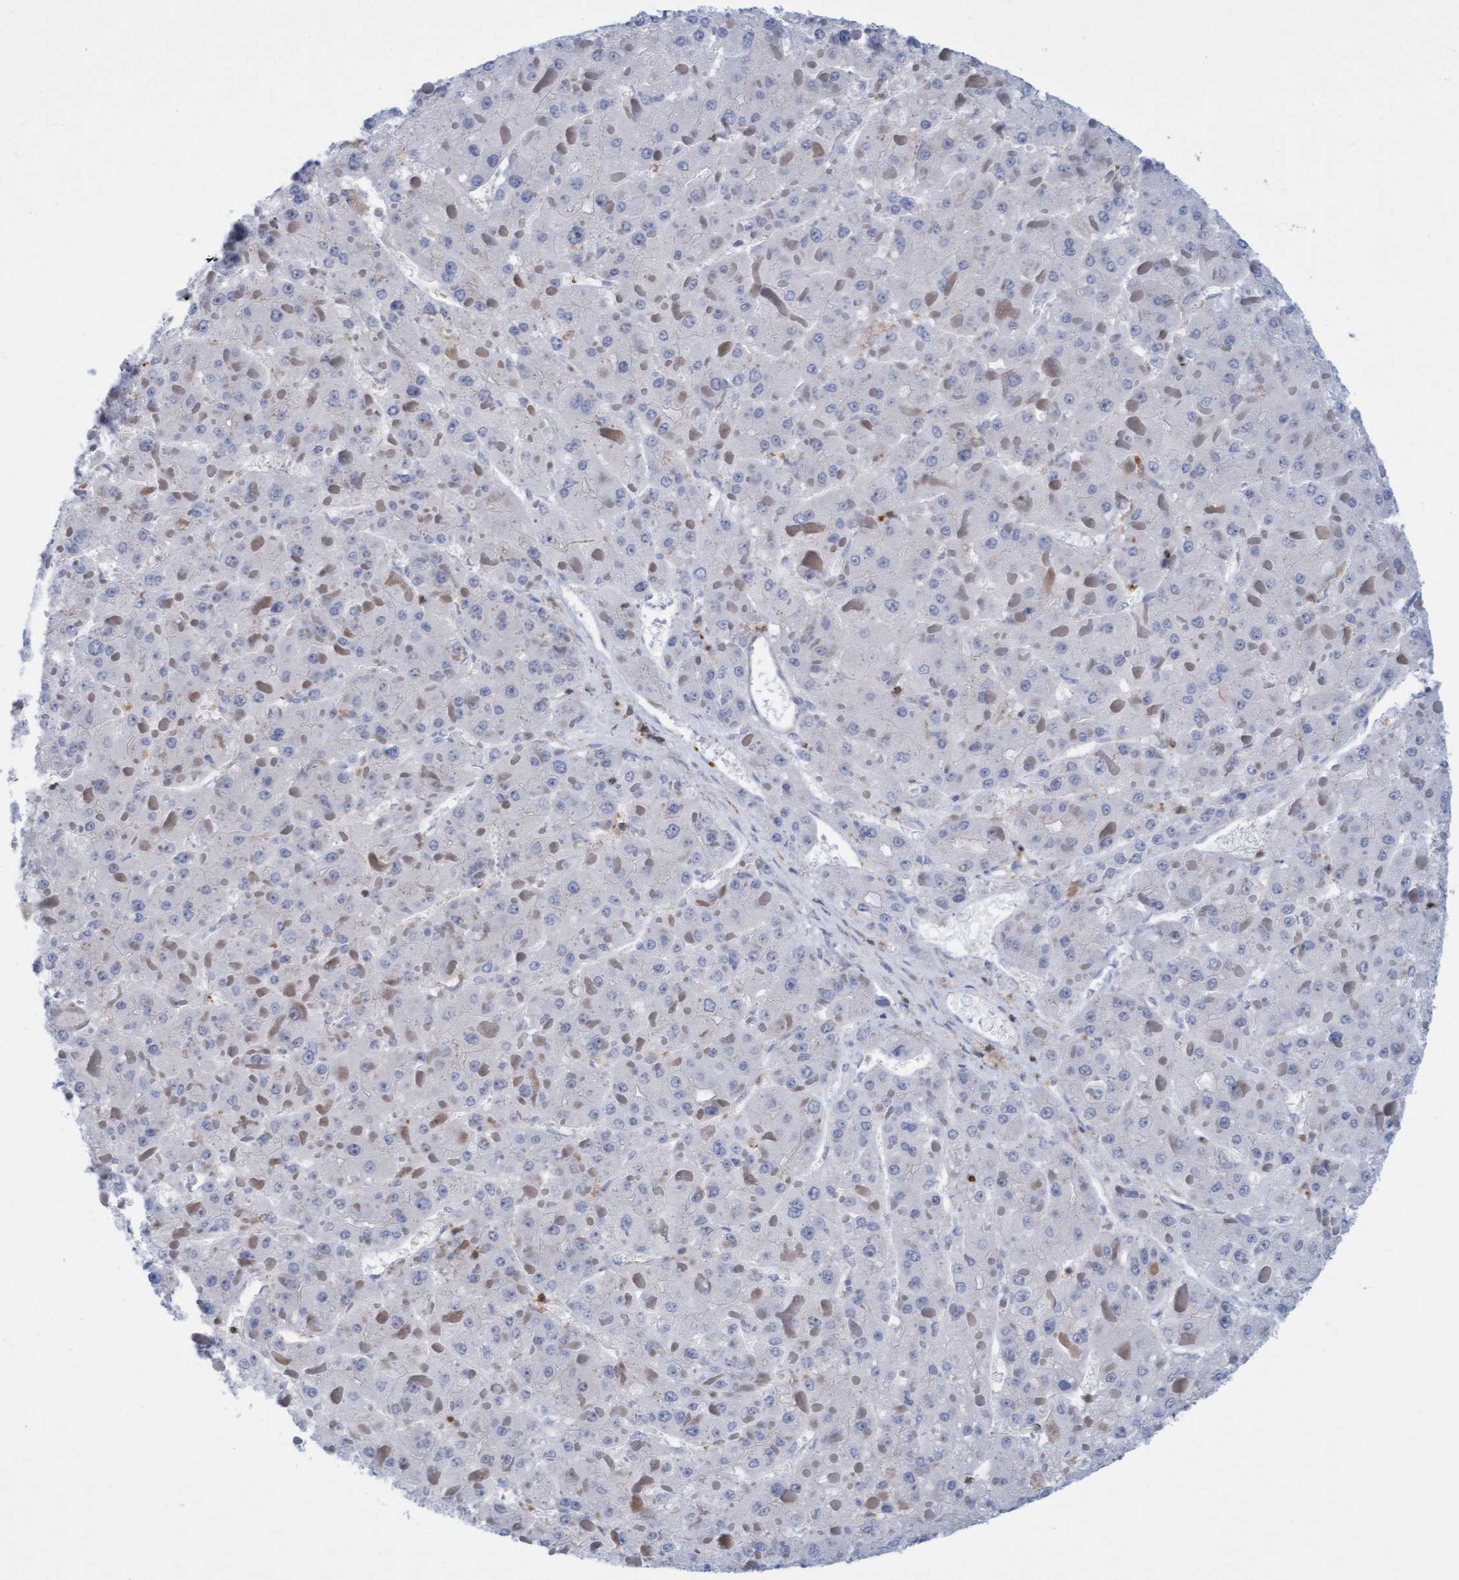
{"staining": {"intensity": "negative", "quantity": "none", "location": "none"}, "tissue": "liver cancer", "cell_type": "Tumor cells", "image_type": "cancer", "snomed": [{"axis": "morphology", "description": "Carcinoma, Hepatocellular, NOS"}, {"axis": "topography", "description": "Liver"}], "caption": "Micrograph shows no significant protein staining in tumor cells of liver cancer (hepatocellular carcinoma). (DAB immunohistochemistry with hematoxylin counter stain).", "gene": "FNBP1", "patient": {"sex": "female", "age": 73}}